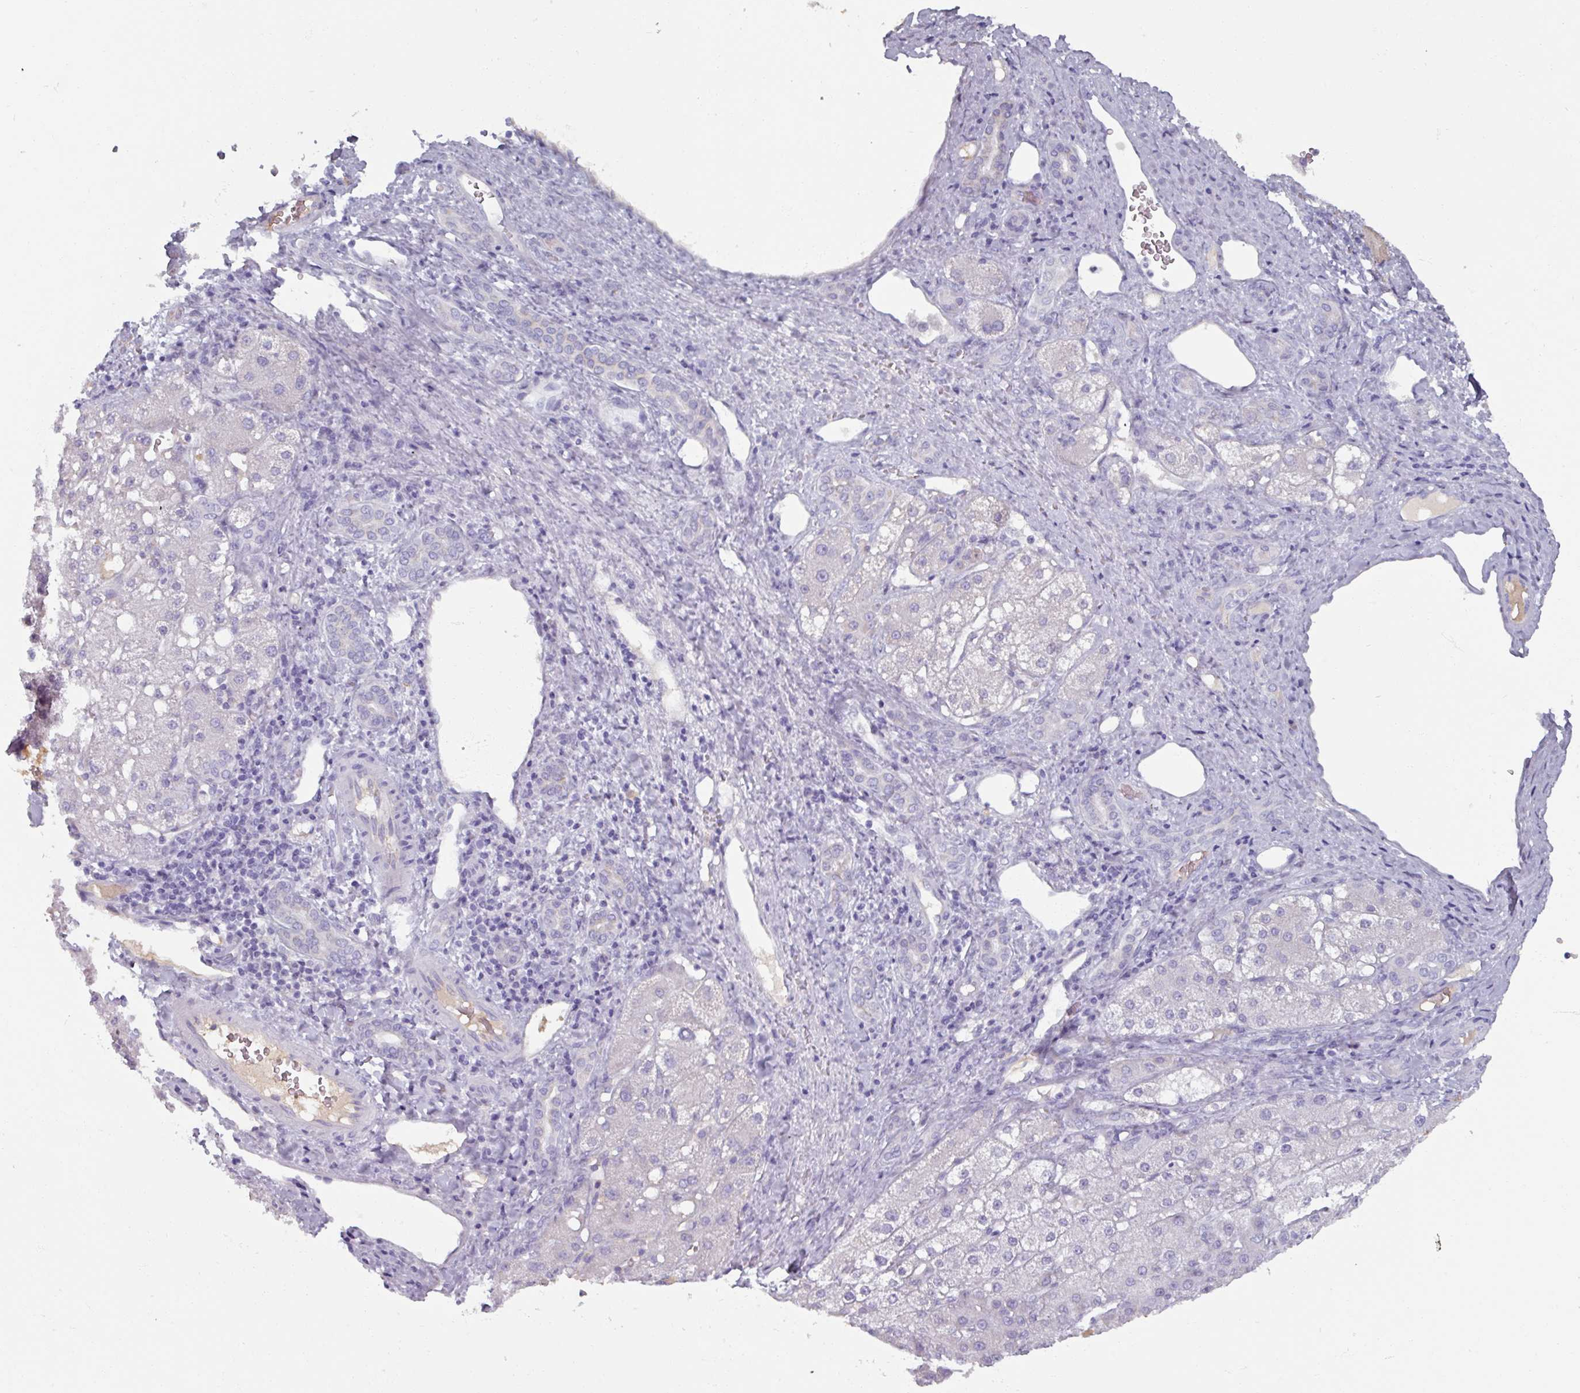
{"staining": {"intensity": "negative", "quantity": "none", "location": "none"}, "tissue": "liver cancer", "cell_type": "Tumor cells", "image_type": "cancer", "snomed": [{"axis": "morphology", "description": "Carcinoma, Hepatocellular, NOS"}, {"axis": "topography", "description": "Liver"}], "caption": "A photomicrograph of liver hepatocellular carcinoma stained for a protein demonstrates no brown staining in tumor cells. (Stains: DAB IHC with hematoxylin counter stain, Microscopy: brightfield microscopy at high magnification).", "gene": "SPESP1", "patient": {"sex": "male", "age": 67}}